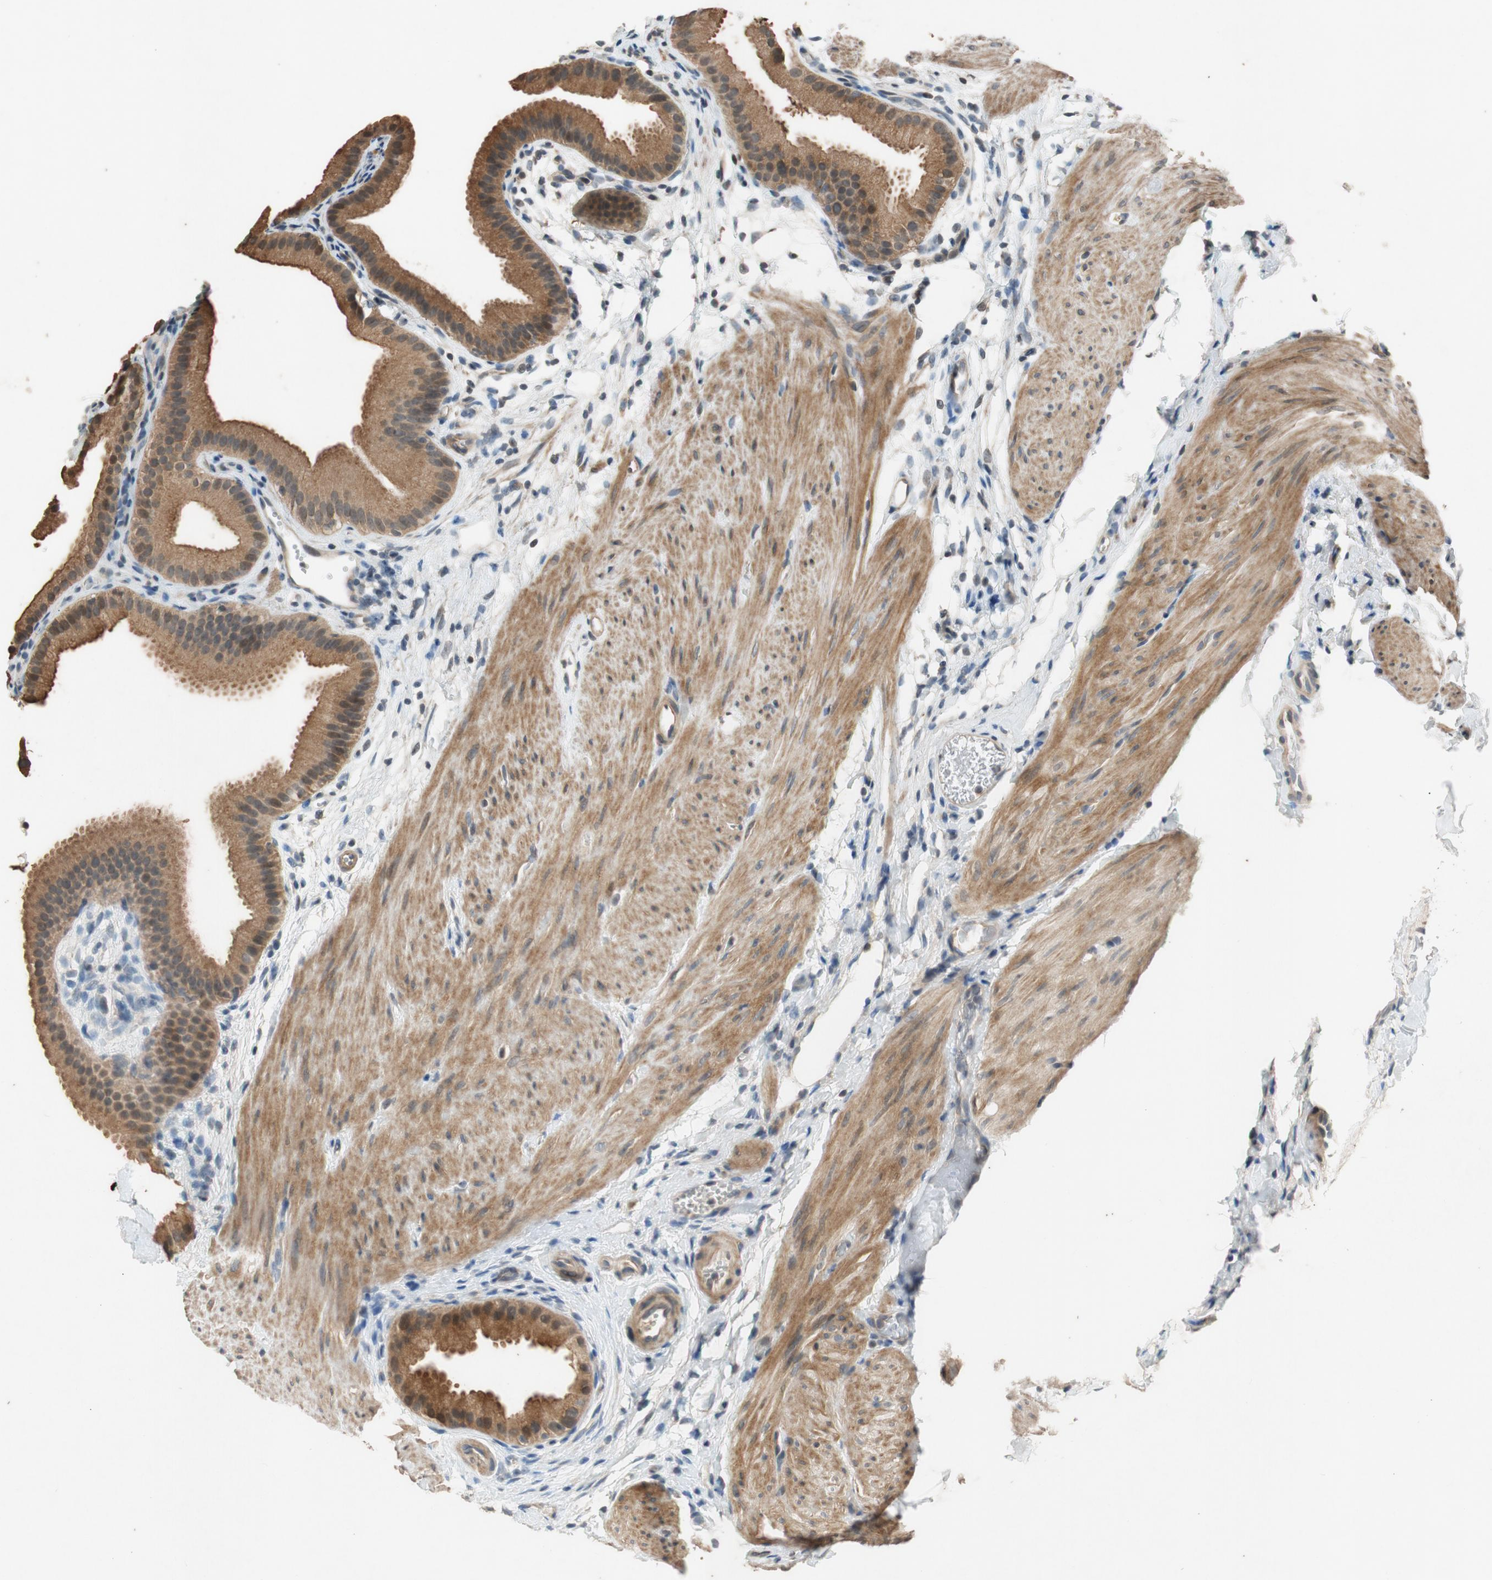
{"staining": {"intensity": "moderate", "quantity": ">75%", "location": "cytoplasmic/membranous"}, "tissue": "gallbladder", "cell_type": "Glandular cells", "image_type": "normal", "snomed": [{"axis": "morphology", "description": "Normal tissue, NOS"}, {"axis": "topography", "description": "Gallbladder"}], "caption": "Protein analysis of benign gallbladder exhibits moderate cytoplasmic/membranous staining in approximately >75% of glandular cells. The staining was performed using DAB to visualize the protein expression in brown, while the nuclei were stained in blue with hematoxylin (Magnification: 20x).", "gene": "ATP2C1", "patient": {"sex": "female", "age": 64}}